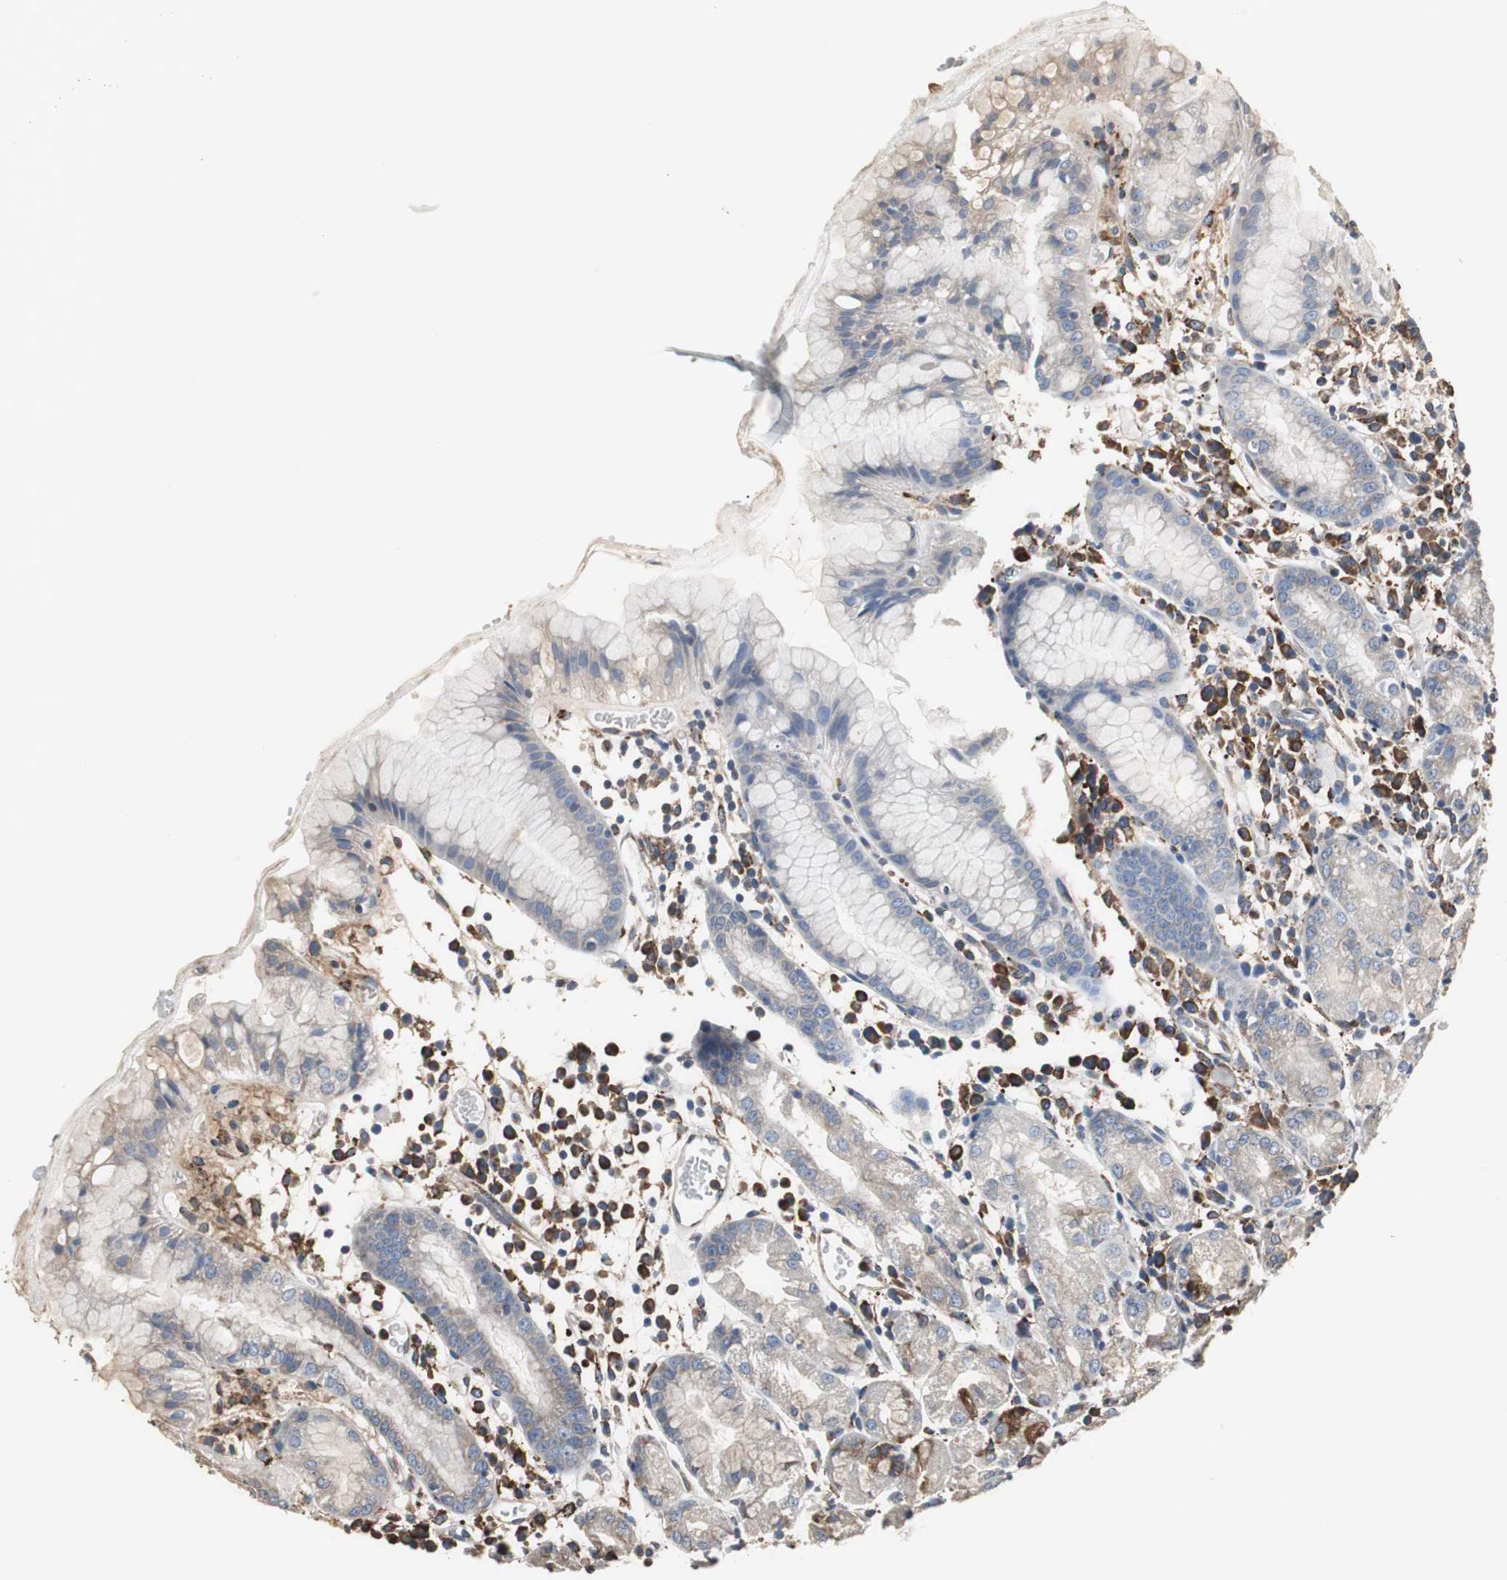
{"staining": {"intensity": "moderate", "quantity": "25%-75%", "location": "cytoplasmic/membranous"}, "tissue": "stomach", "cell_type": "Glandular cells", "image_type": "normal", "snomed": [{"axis": "morphology", "description": "Normal tissue, NOS"}, {"axis": "topography", "description": "Stomach"}, {"axis": "topography", "description": "Stomach, lower"}], "caption": "This image reveals immunohistochemistry (IHC) staining of normal stomach, with medium moderate cytoplasmic/membranous expression in about 25%-75% of glandular cells.", "gene": "CALU", "patient": {"sex": "female", "age": 75}}